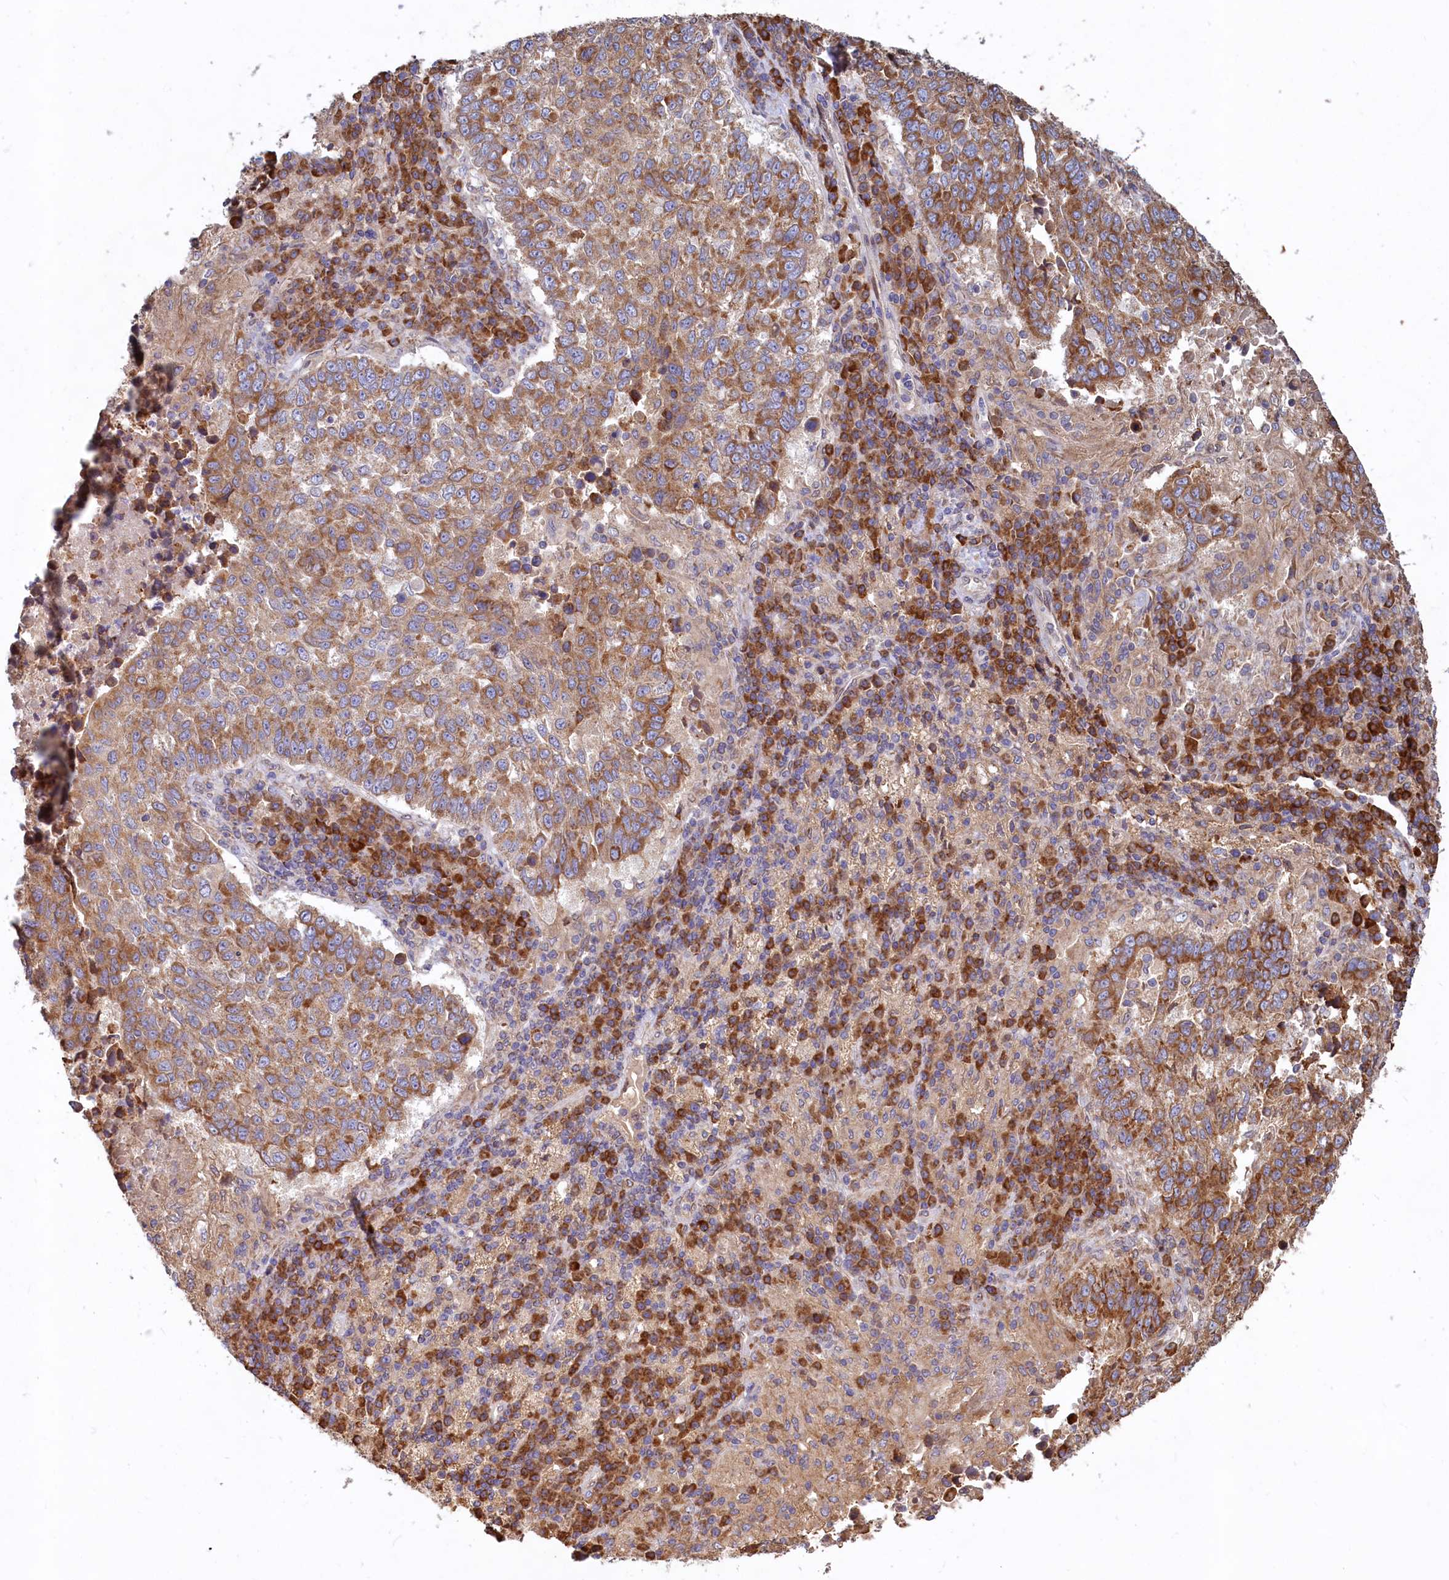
{"staining": {"intensity": "moderate", "quantity": ">75%", "location": "cytoplasmic/membranous"}, "tissue": "lung cancer", "cell_type": "Tumor cells", "image_type": "cancer", "snomed": [{"axis": "morphology", "description": "Squamous cell carcinoma, NOS"}, {"axis": "topography", "description": "Lung"}], "caption": "Immunohistochemistry (IHC) micrograph of neoplastic tissue: human squamous cell carcinoma (lung) stained using IHC demonstrates medium levels of moderate protein expression localized specifically in the cytoplasmic/membranous of tumor cells, appearing as a cytoplasmic/membranous brown color.", "gene": "TBC1D19", "patient": {"sex": "male", "age": 73}}